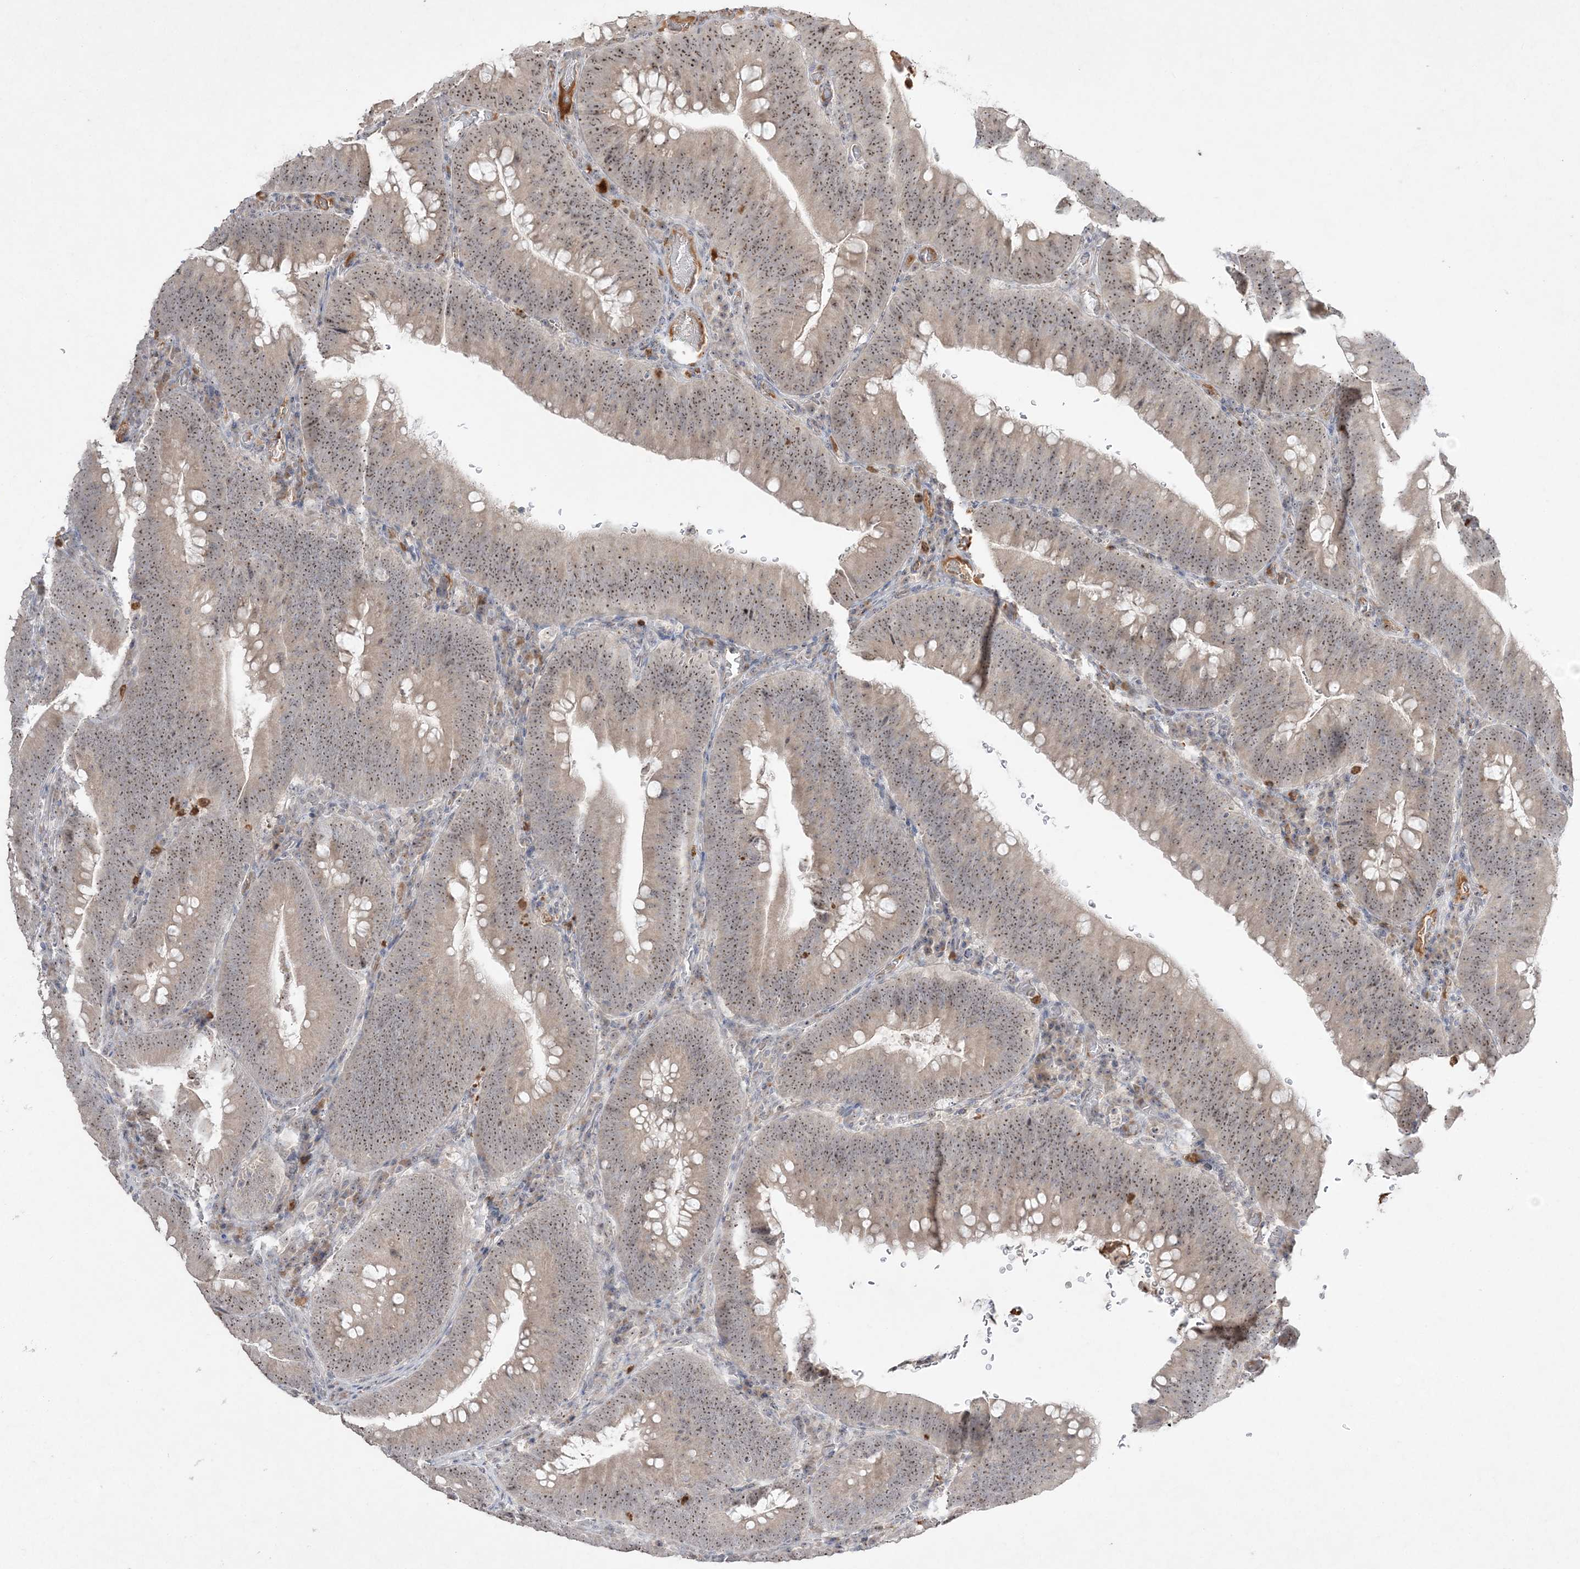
{"staining": {"intensity": "moderate", "quantity": ">75%", "location": "cytoplasmic/membranous,nuclear"}, "tissue": "colorectal cancer", "cell_type": "Tumor cells", "image_type": "cancer", "snomed": [{"axis": "morphology", "description": "Normal tissue, NOS"}, {"axis": "topography", "description": "Colon"}], "caption": "A histopathology image of human colorectal cancer stained for a protein displays moderate cytoplasmic/membranous and nuclear brown staining in tumor cells.", "gene": "NOP16", "patient": {"sex": "female", "age": 82}}